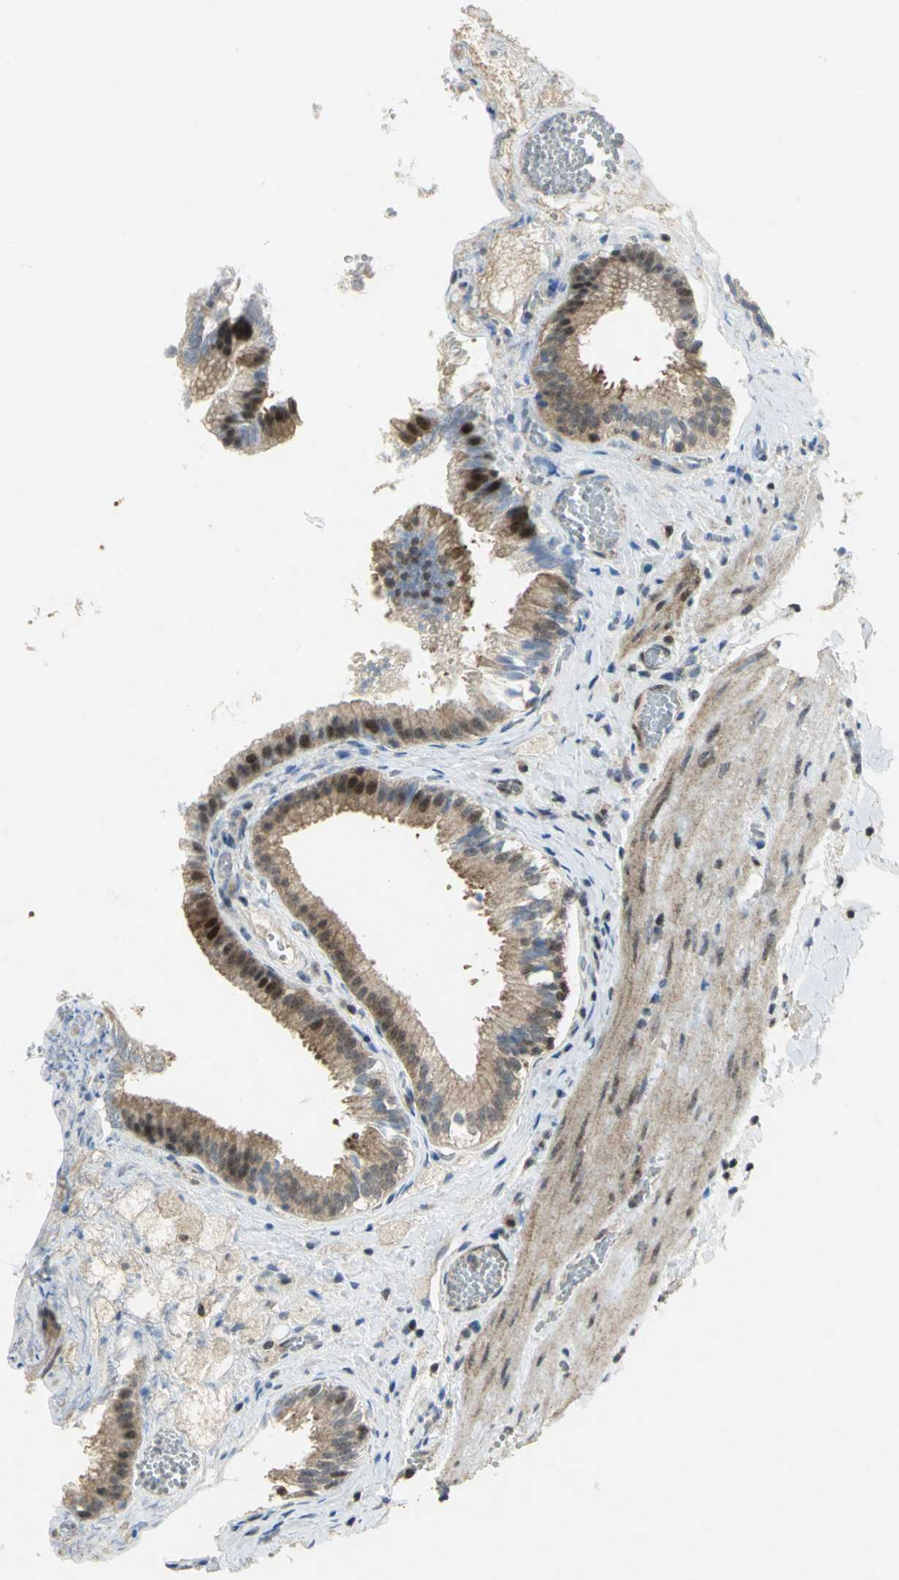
{"staining": {"intensity": "moderate", "quantity": ">75%", "location": "cytoplasmic/membranous,nuclear"}, "tissue": "gallbladder", "cell_type": "Glandular cells", "image_type": "normal", "snomed": [{"axis": "morphology", "description": "Normal tissue, NOS"}, {"axis": "topography", "description": "Gallbladder"}], "caption": "High-magnification brightfield microscopy of benign gallbladder stained with DAB (brown) and counterstained with hematoxylin (blue). glandular cells exhibit moderate cytoplasmic/membranous,nuclear expression is seen in approximately>75% of cells. (Stains: DAB (3,3'-diaminobenzidine) in brown, nuclei in blue, Microscopy: brightfield microscopy at high magnification).", "gene": "PPIA", "patient": {"sex": "female", "age": 24}}